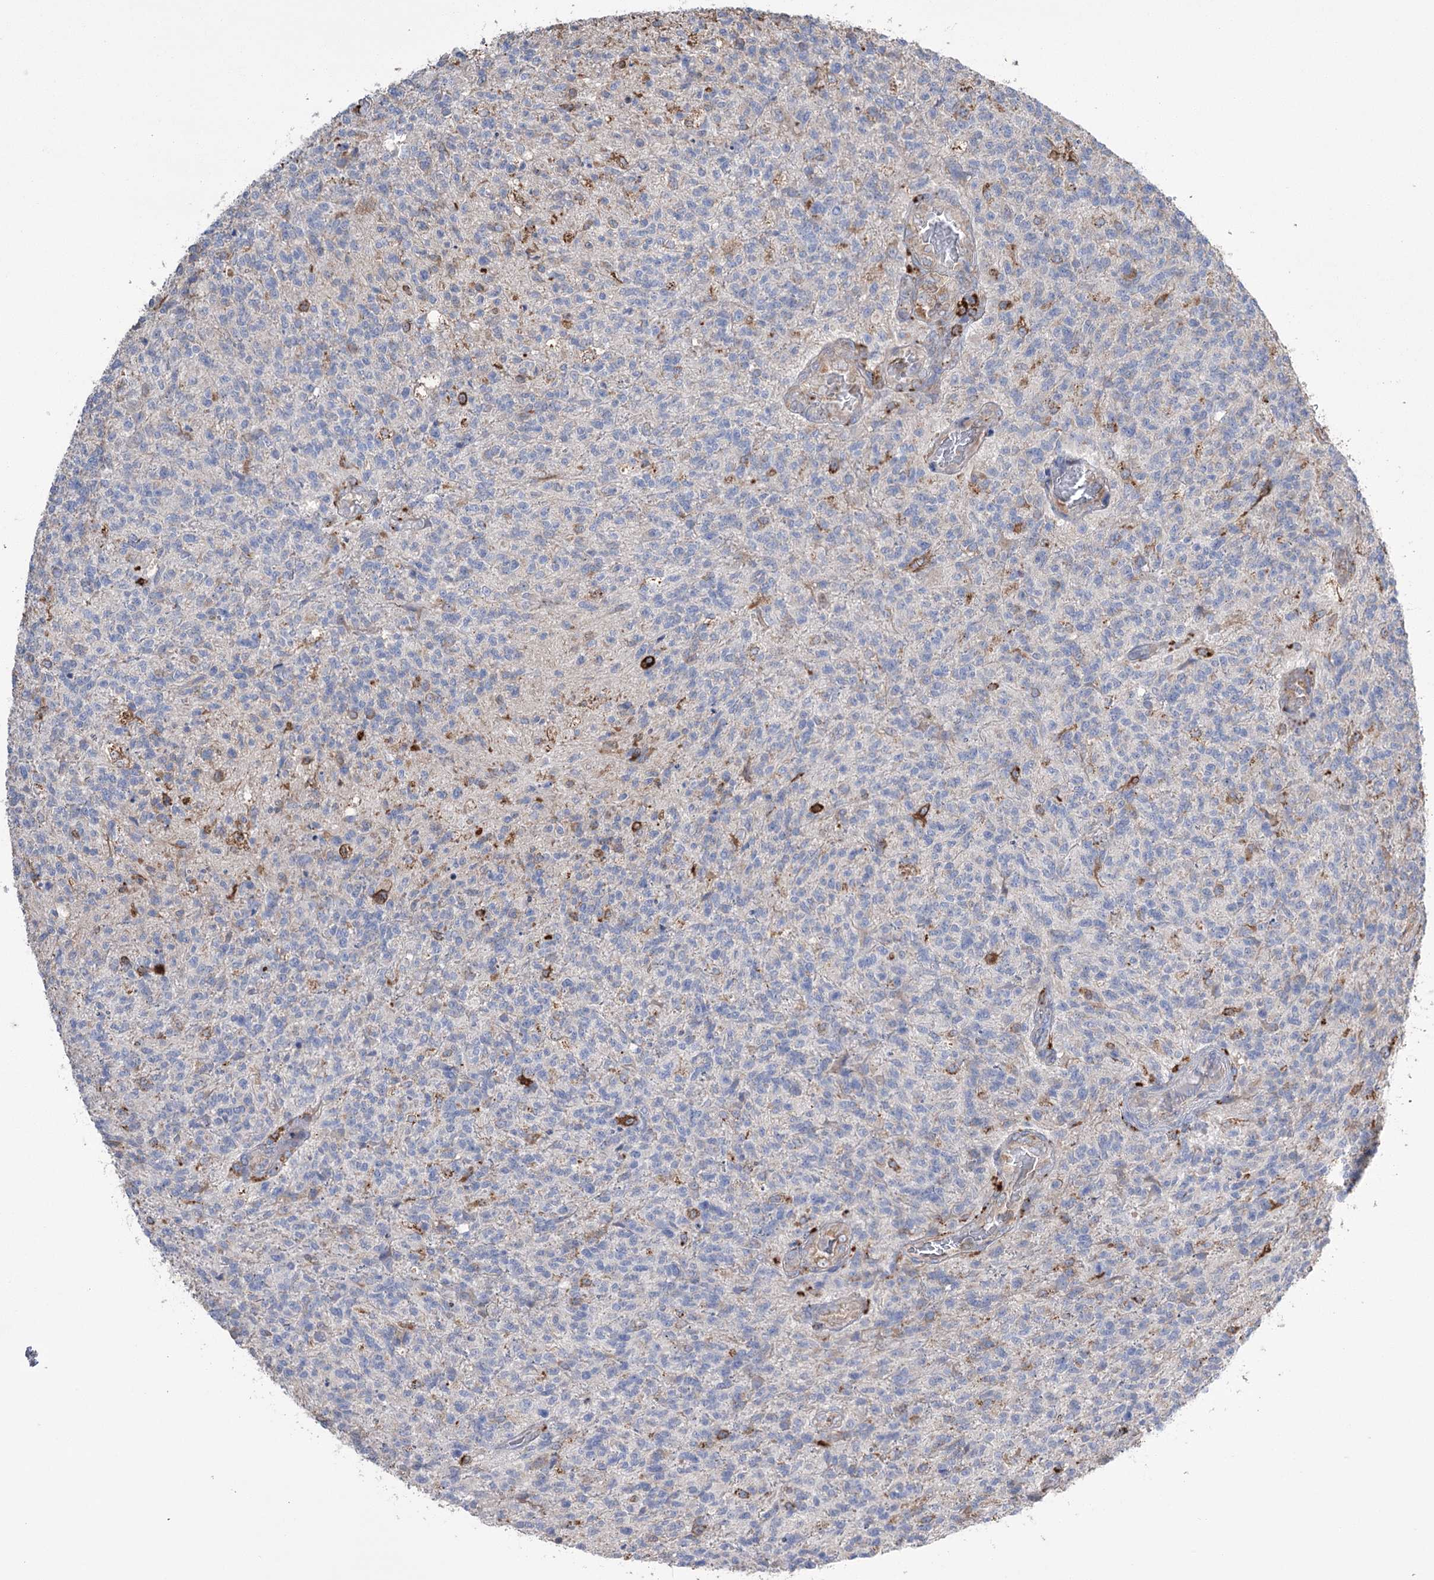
{"staining": {"intensity": "negative", "quantity": "none", "location": "none"}, "tissue": "glioma", "cell_type": "Tumor cells", "image_type": "cancer", "snomed": [{"axis": "morphology", "description": "Glioma, malignant, High grade"}, {"axis": "topography", "description": "Brain"}], "caption": "Immunohistochemistry histopathology image of human glioma stained for a protein (brown), which demonstrates no expression in tumor cells. (Brightfield microscopy of DAB immunohistochemistry (IHC) at high magnification).", "gene": "TRIM71", "patient": {"sex": "male", "age": 56}}